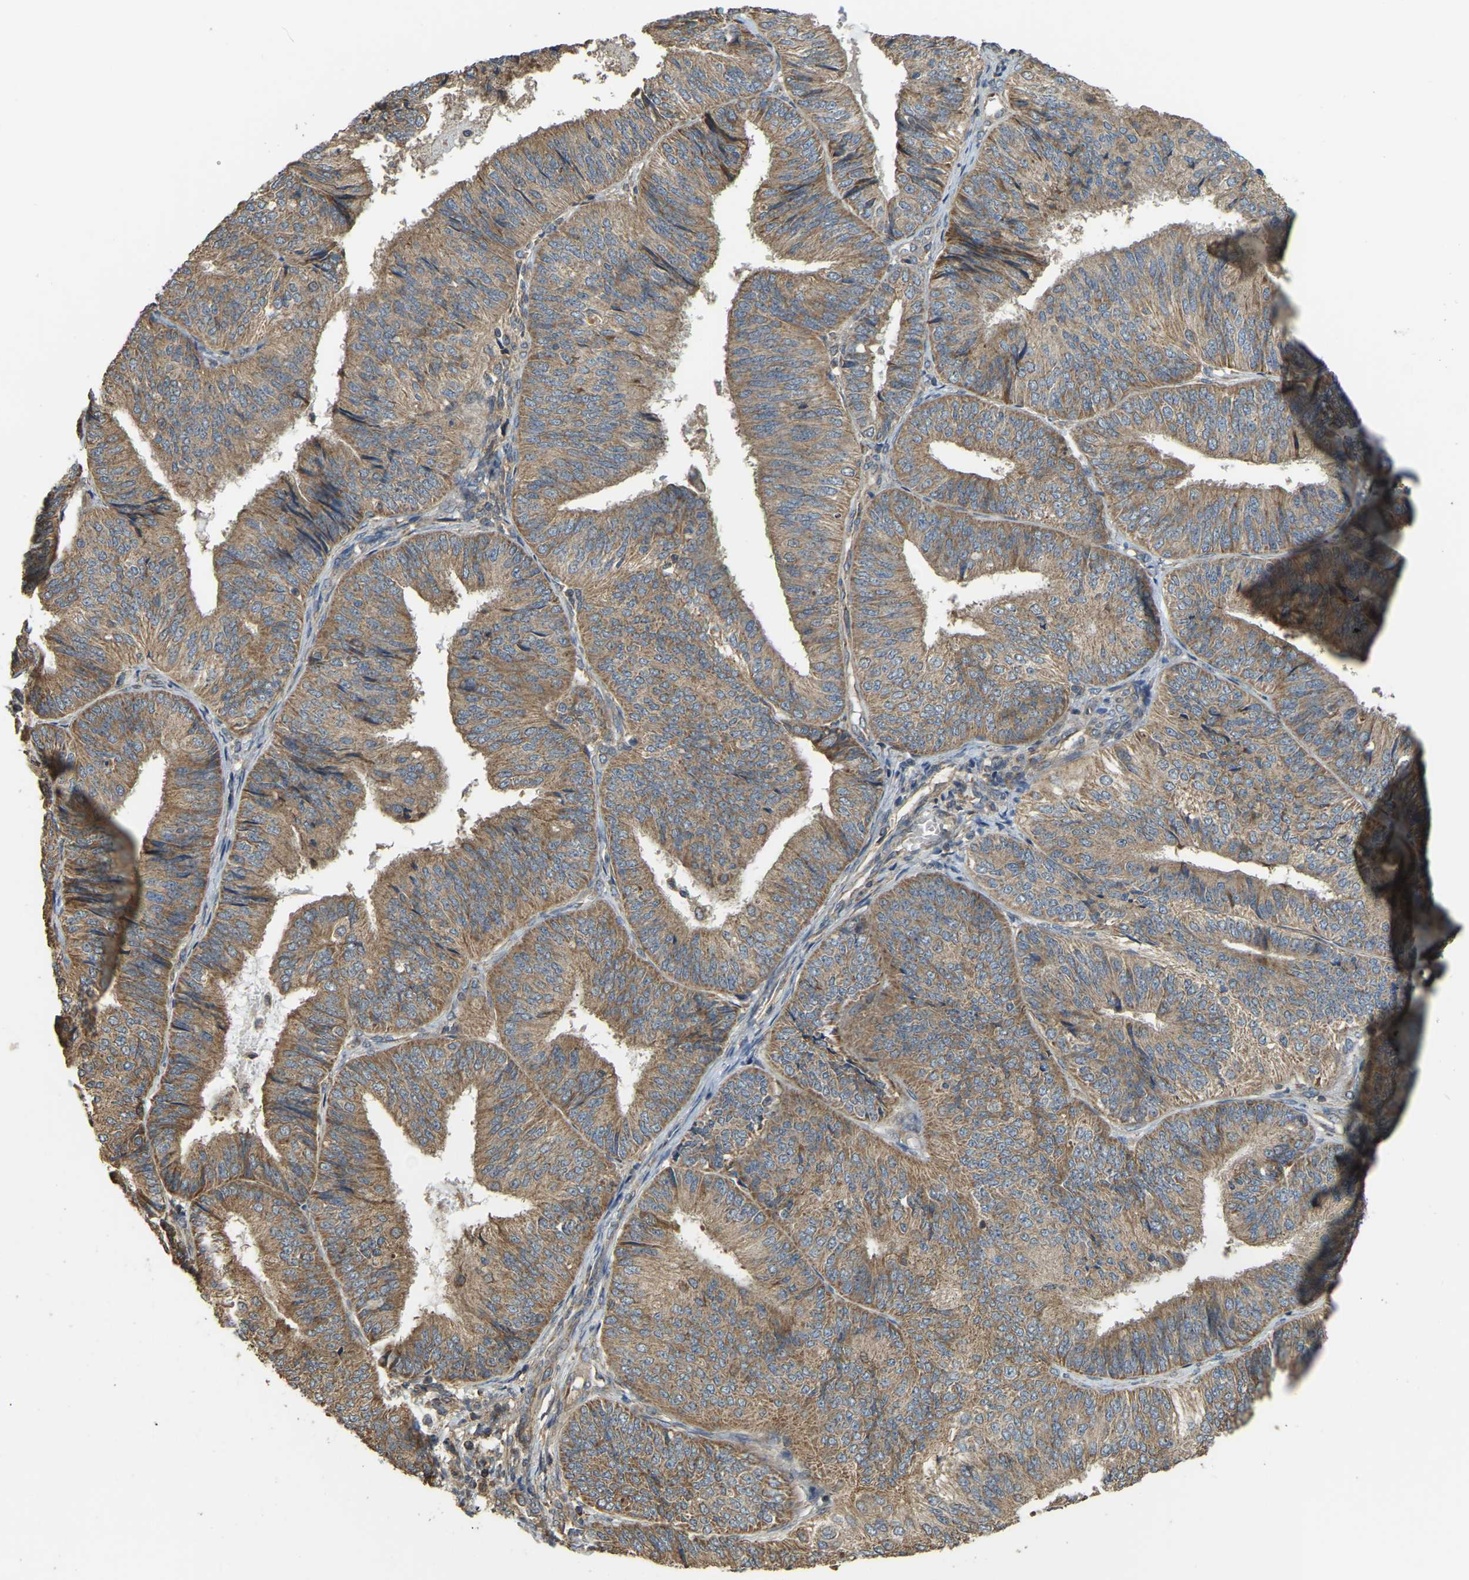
{"staining": {"intensity": "moderate", "quantity": ">75%", "location": "cytoplasmic/membranous"}, "tissue": "endometrial cancer", "cell_type": "Tumor cells", "image_type": "cancer", "snomed": [{"axis": "morphology", "description": "Adenocarcinoma, NOS"}, {"axis": "topography", "description": "Endometrium"}], "caption": "A high-resolution micrograph shows immunohistochemistry (IHC) staining of adenocarcinoma (endometrial), which demonstrates moderate cytoplasmic/membranous expression in approximately >75% of tumor cells.", "gene": "GNG2", "patient": {"sex": "female", "age": 58}}